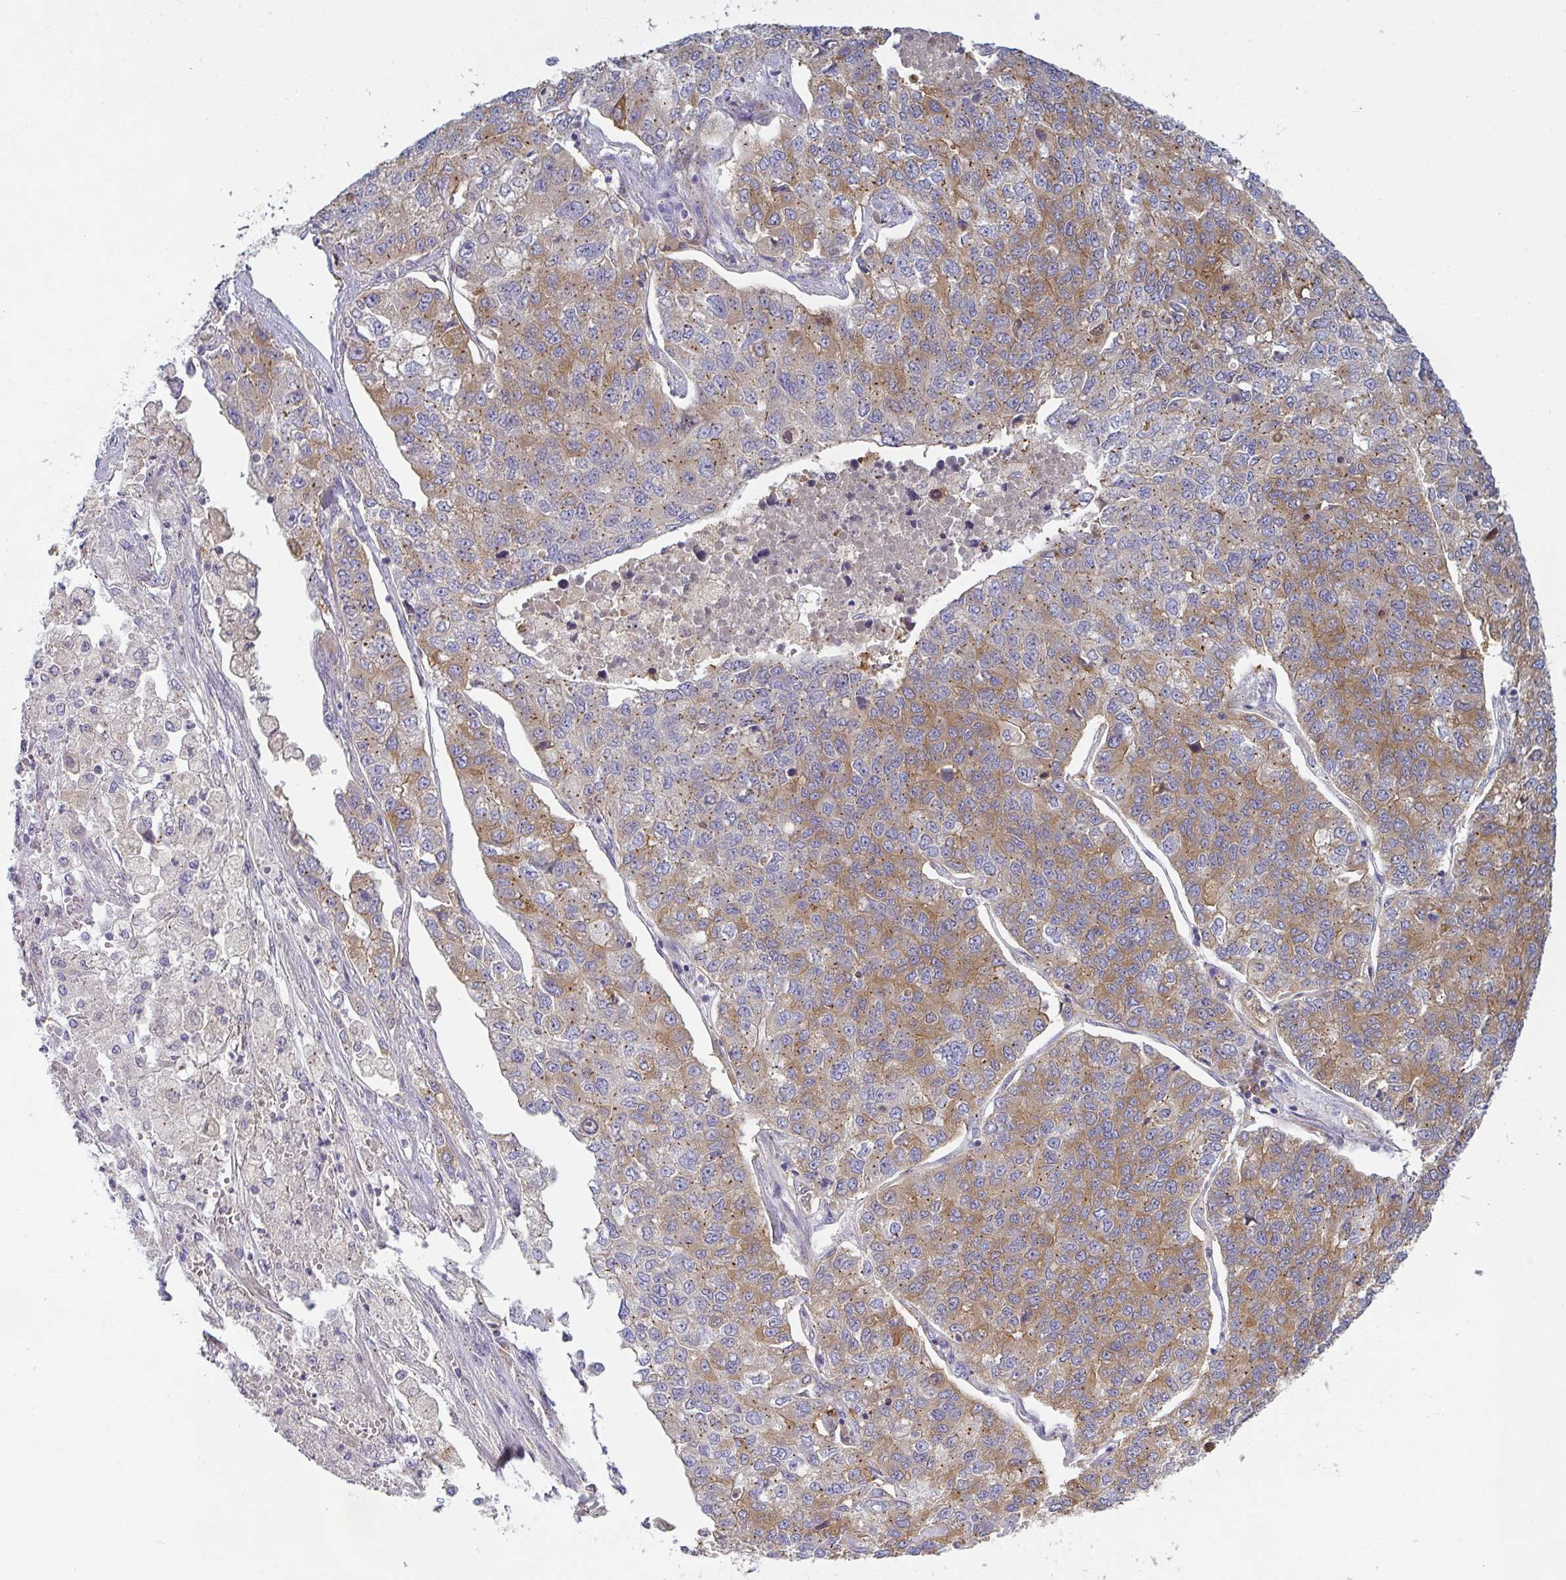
{"staining": {"intensity": "moderate", "quantity": ">75%", "location": "cytoplasmic/membranous"}, "tissue": "lung cancer", "cell_type": "Tumor cells", "image_type": "cancer", "snomed": [{"axis": "morphology", "description": "Adenocarcinoma, NOS"}, {"axis": "topography", "description": "Lung"}], "caption": "This image displays adenocarcinoma (lung) stained with immunohistochemistry to label a protein in brown. The cytoplasmic/membranous of tumor cells show moderate positivity for the protein. Nuclei are counter-stained blue.", "gene": "SNX5", "patient": {"sex": "male", "age": 49}}